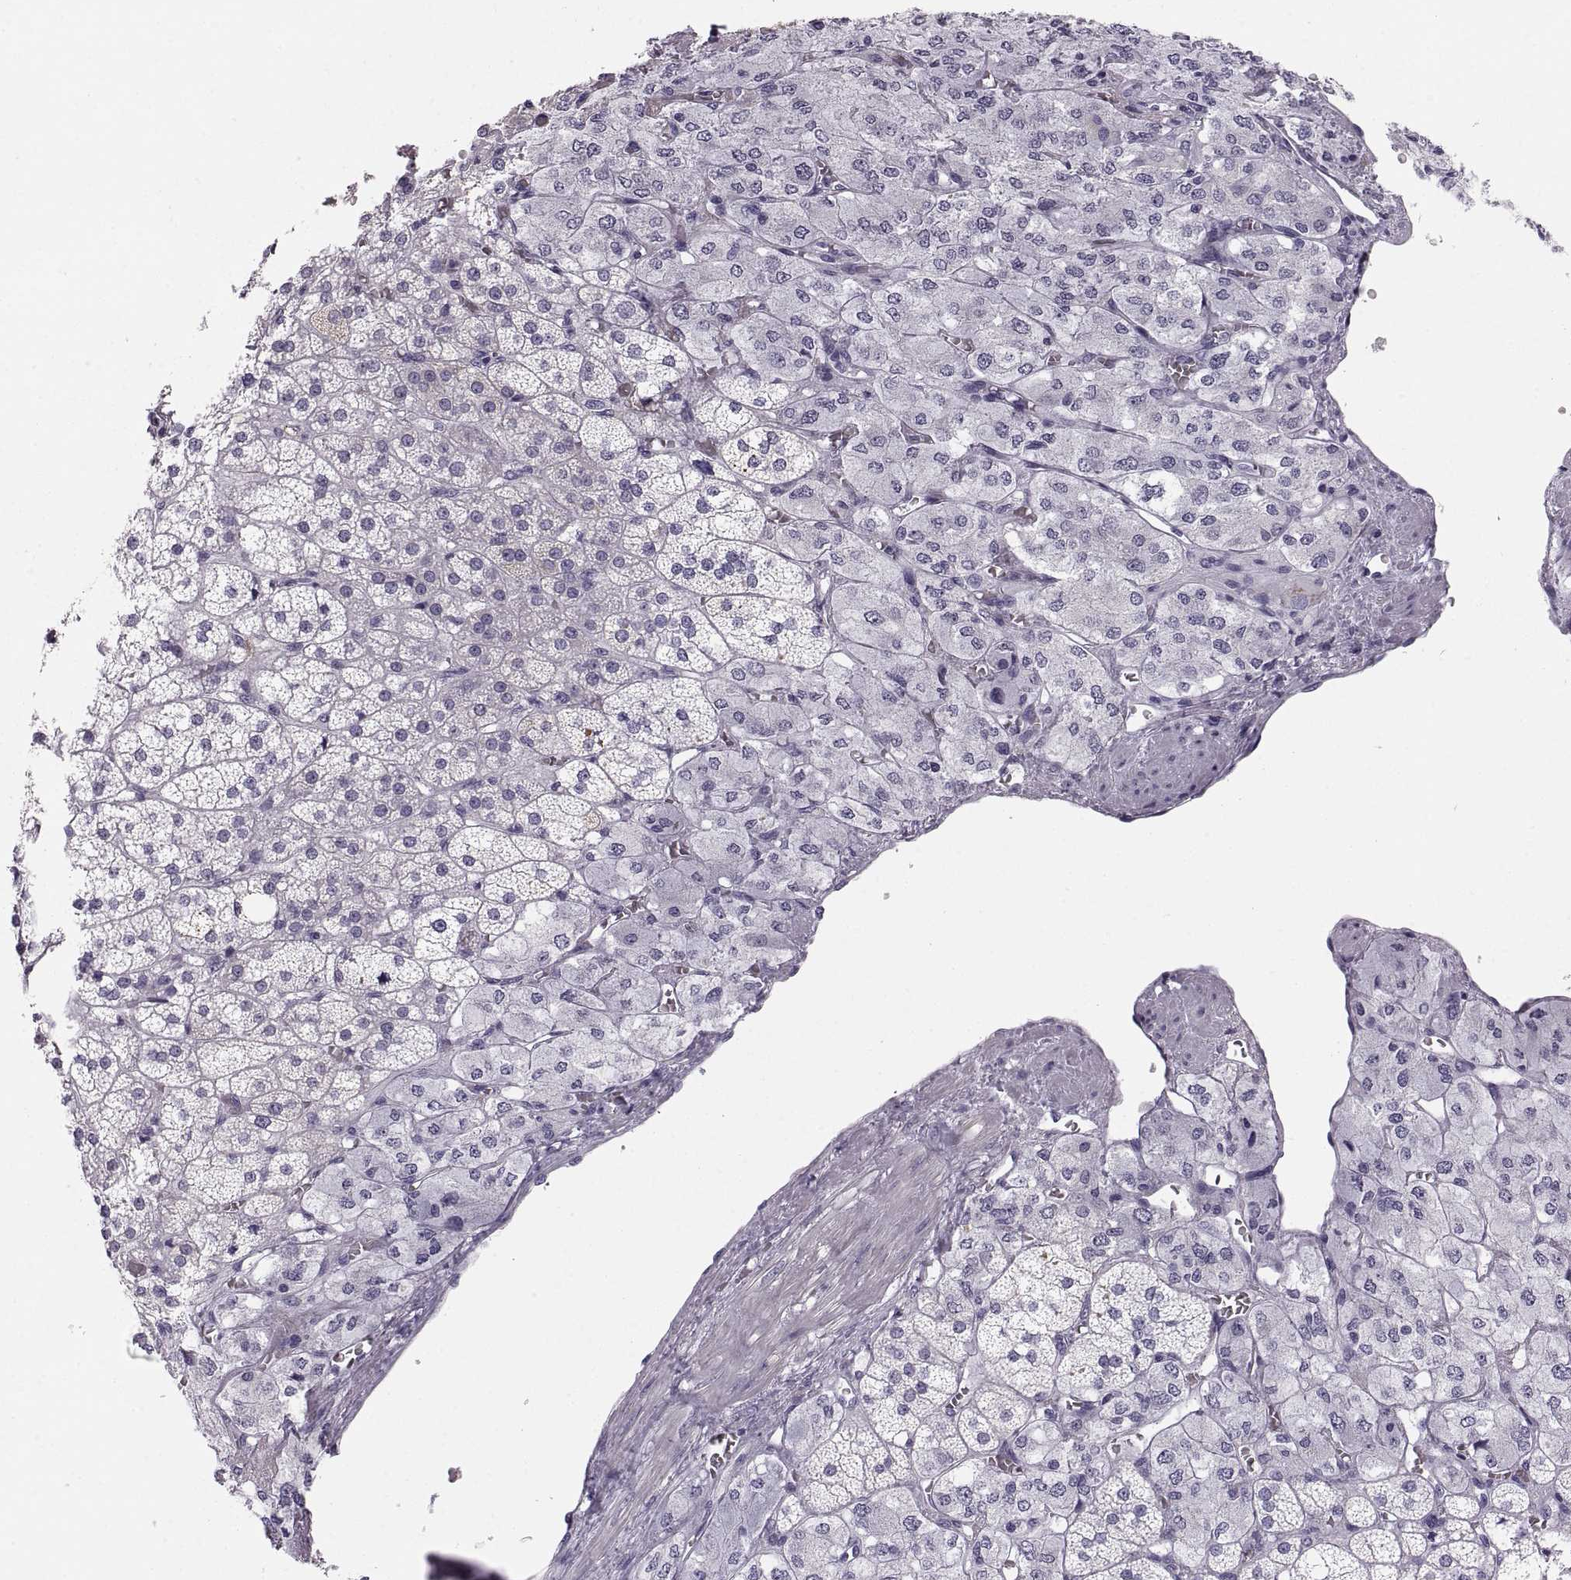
{"staining": {"intensity": "negative", "quantity": "none", "location": "none"}, "tissue": "adrenal gland", "cell_type": "Glandular cells", "image_type": "normal", "snomed": [{"axis": "morphology", "description": "Normal tissue, NOS"}, {"axis": "topography", "description": "Adrenal gland"}], "caption": "IHC of normal adrenal gland displays no positivity in glandular cells.", "gene": "COL9A3", "patient": {"sex": "female", "age": 60}}